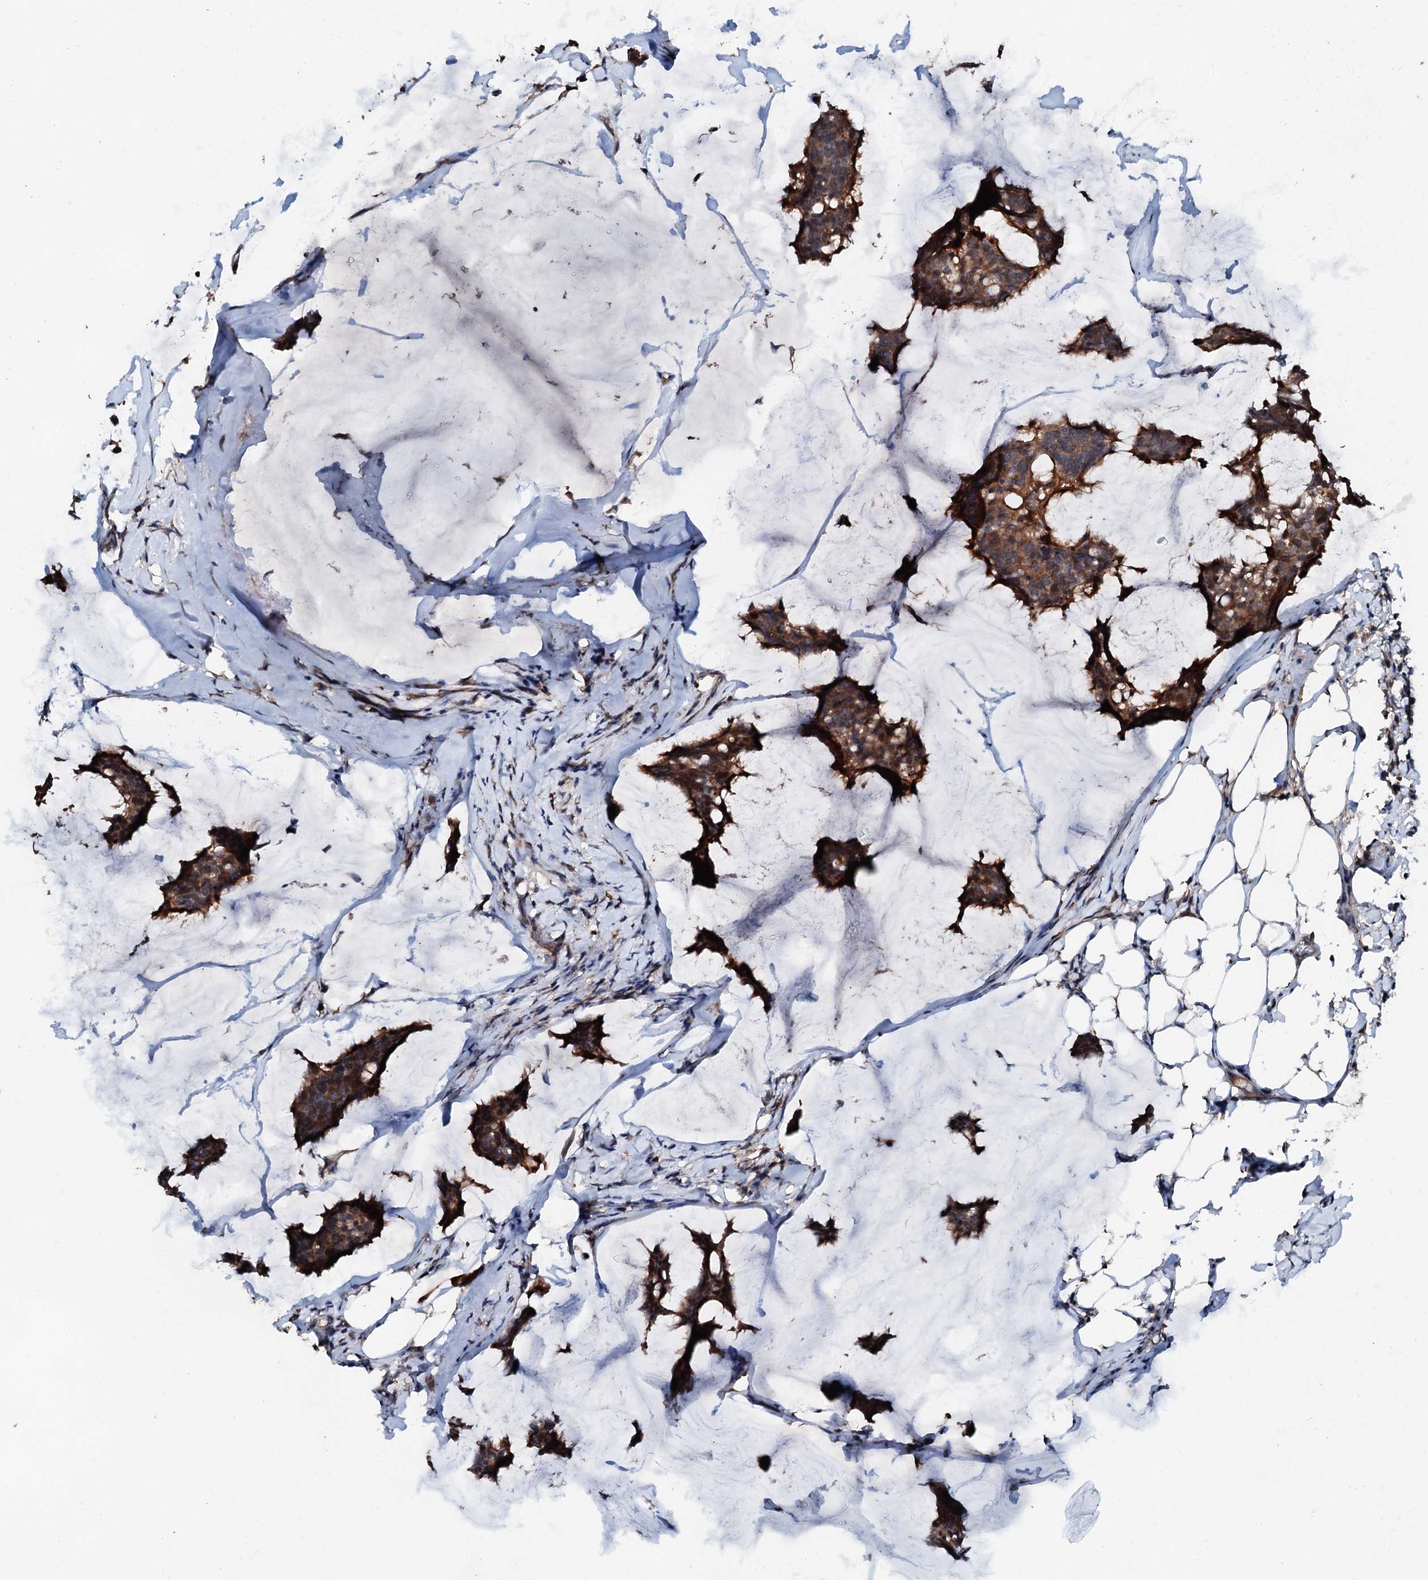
{"staining": {"intensity": "moderate", "quantity": ">75%", "location": "cytoplasmic/membranous"}, "tissue": "breast cancer", "cell_type": "Tumor cells", "image_type": "cancer", "snomed": [{"axis": "morphology", "description": "Duct carcinoma"}, {"axis": "topography", "description": "Breast"}], "caption": "Protein staining reveals moderate cytoplasmic/membranous expression in approximately >75% of tumor cells in invasive ductal carcinoma (breast).", "gene": "FGD4", "patient": {"sex": "female", "age": 93}}